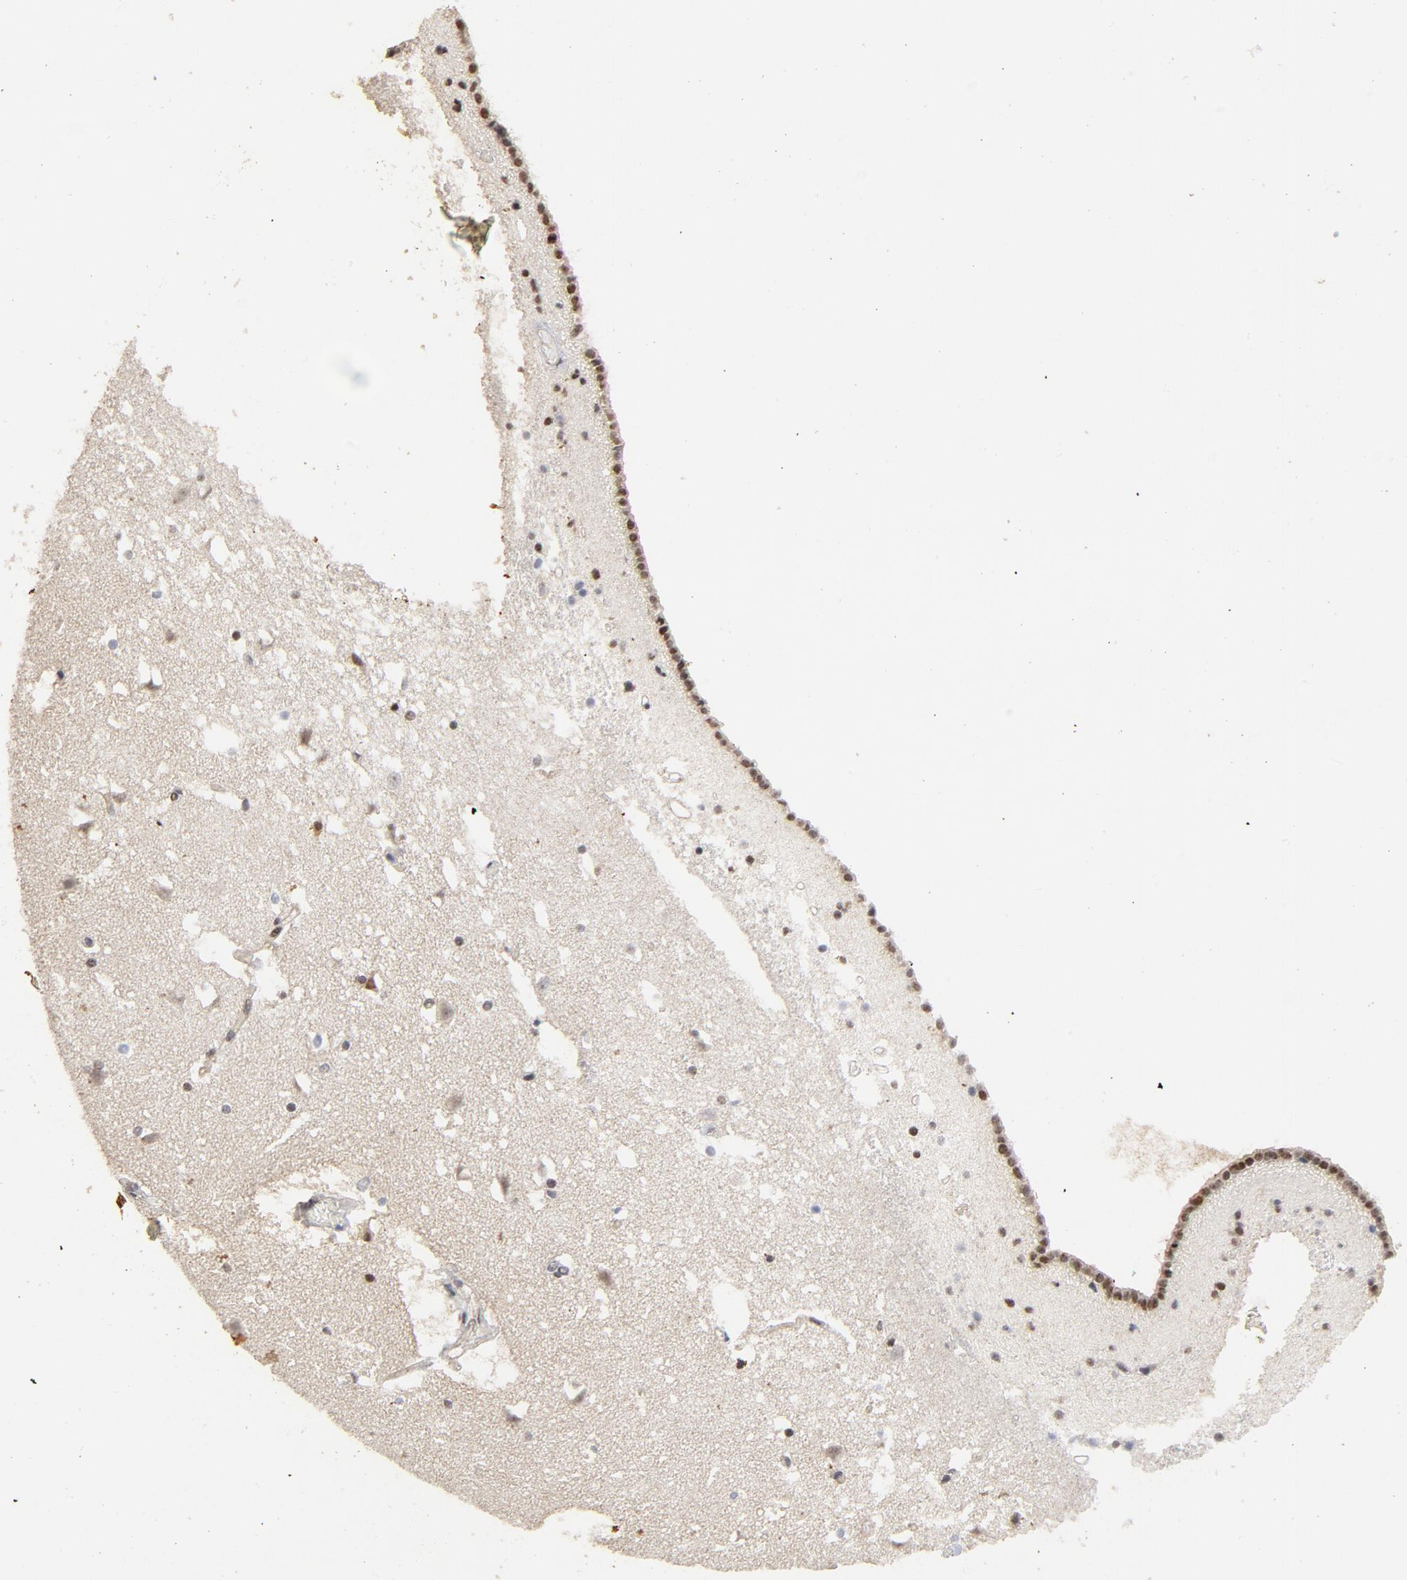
{"staining": {"intensity": "moderate", "quantity": "25%-75%", "location": "nuclear"}, "tissue": "caudate", "cell_type": "Glial cells", "image_type": "normal", "snomed": [{"axis": "morphology", "description": "Normal tissue, NOS"}, {"axis": "topography", "description": "Lateral ventricle wall"}], "caption": "Immunohistochemistry image of benign caudate stained for a protein (brown), which displays medium levels of moderate nuclear expression in about 25%-75% of glial cells.", "gene": "TP53RK", "patient": {"sex": "male", "age": 45}}